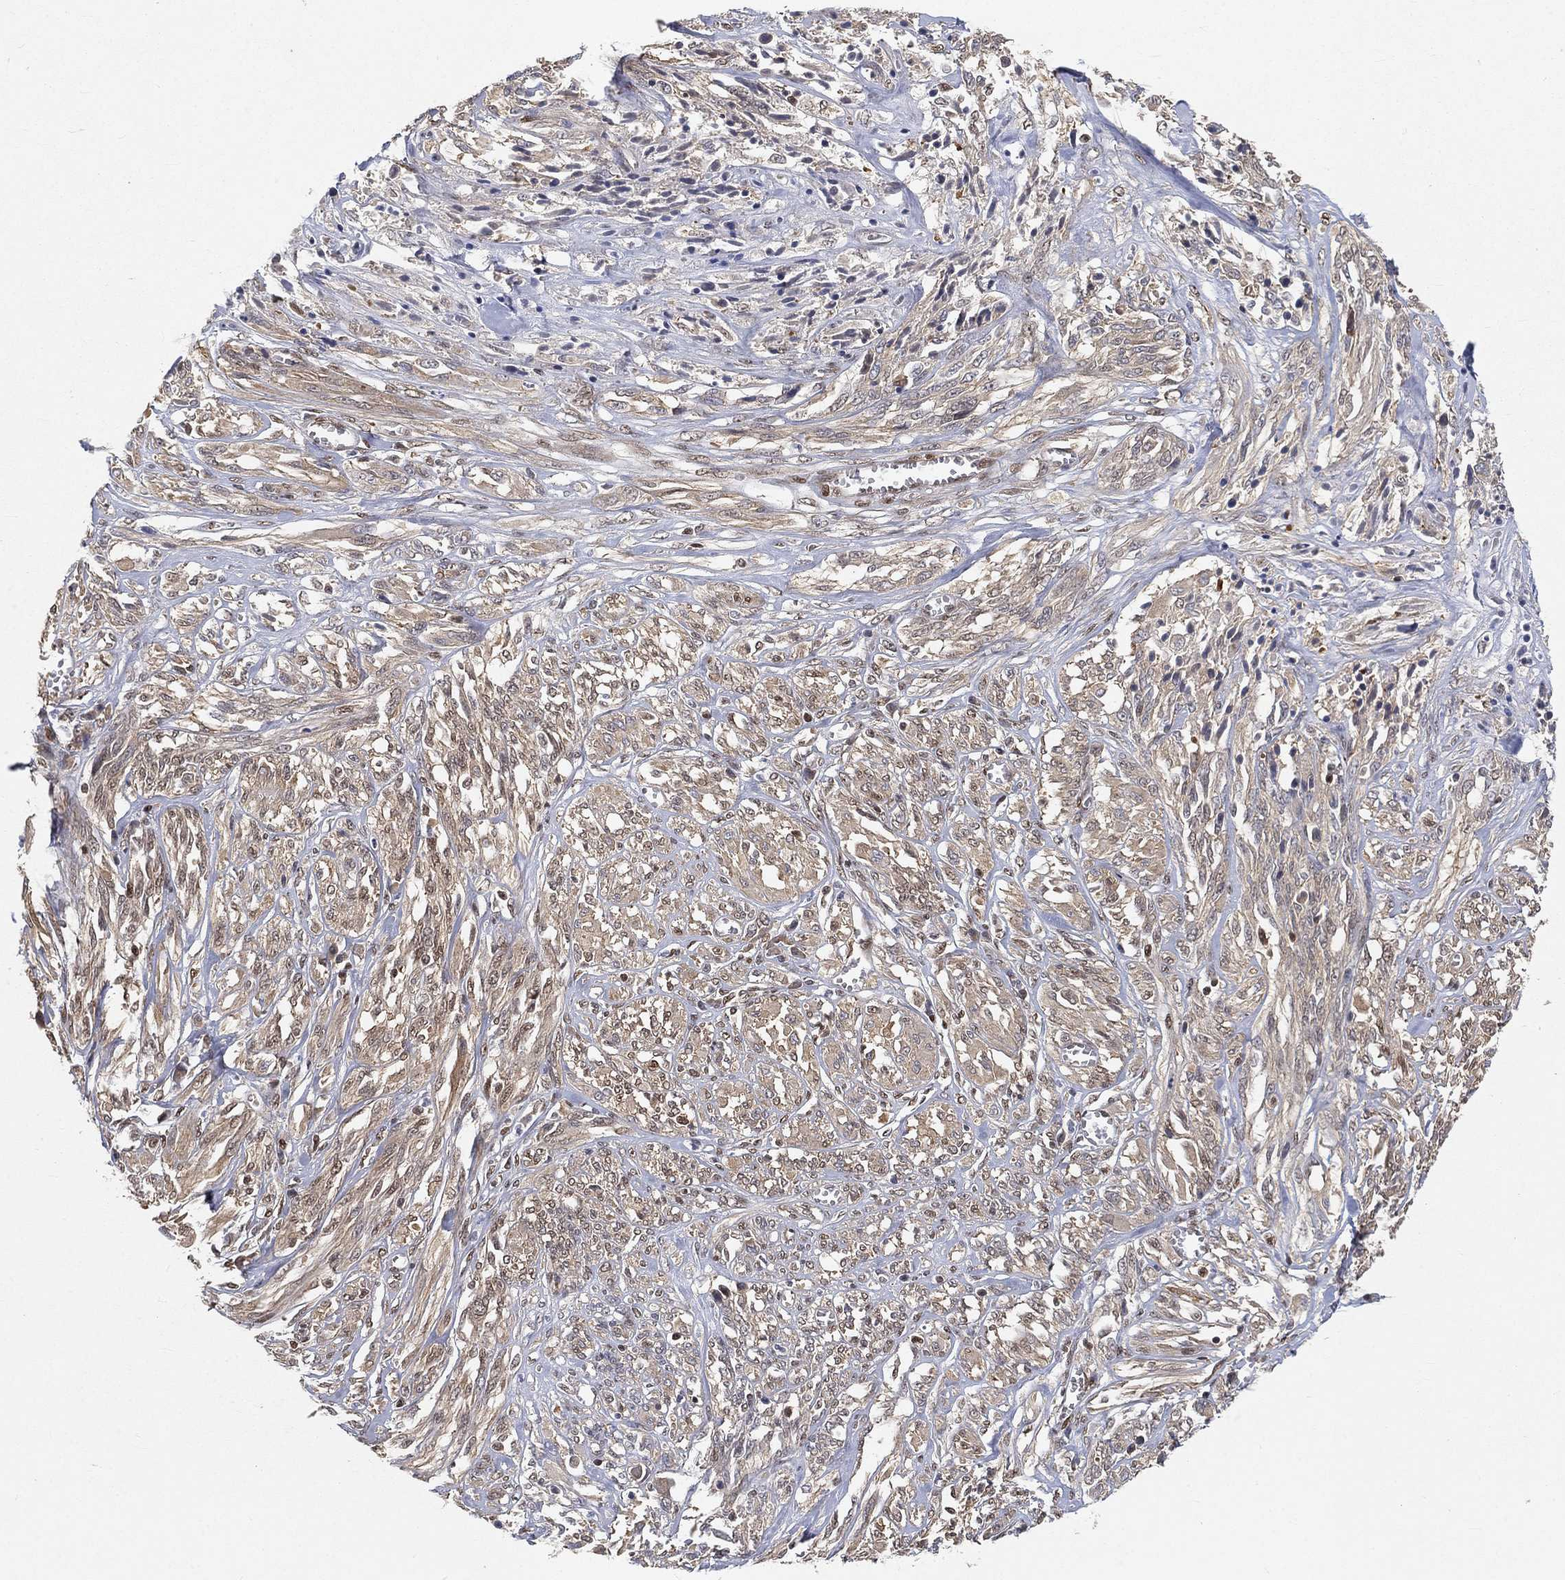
{"staining": {"intensity": "negative", "quantity": "none", "location": "none"}, "tissue": "melanoma", "cell_type": "Tumor cells", "image_type": "cancer", "snomed": [{"axis": "morphology", "description": "Malignant melanoma, NOS"}, {"axis": "topography", "description": "Skin"}], "caption": "Immunohistochemistry (IHC) of human malignant melanoma displays no positivity in tumor cells.", "gene": "CRTC3", "patient": {"sex": "female", "age": 91}}